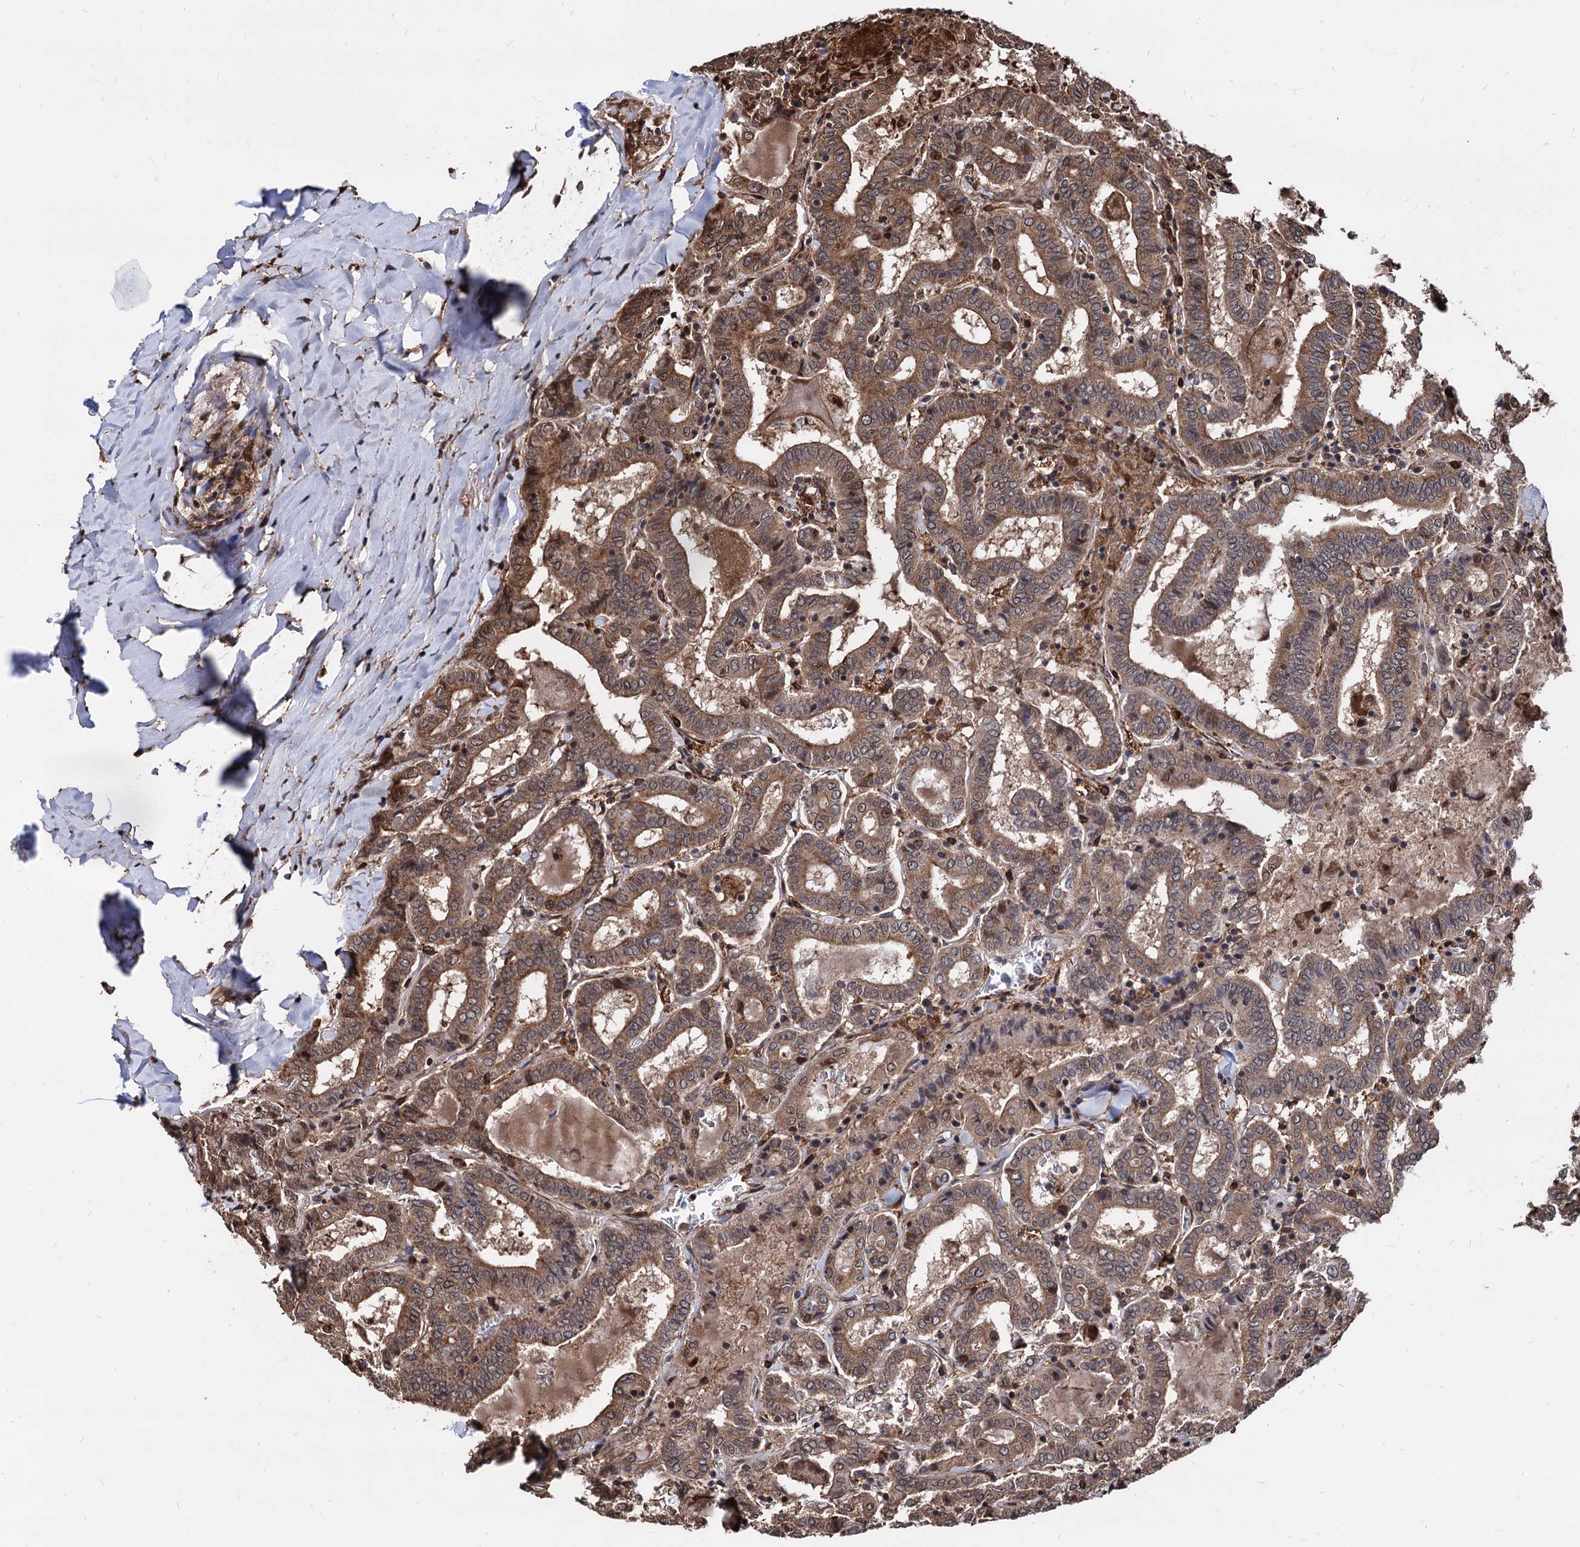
{"staining": {"intensity": "moderate", "quantity": ">75%", "location": "cytoplasmic/membranous"}, "tissue": "thyroid cancer", "cell_type": "Tumor cells", "image_type": "cancer", "snomed": [{"axis": "morphology", "description": "Papillary adenocarcinoma, NOS"}, {"axis": "topography", "description": "Thyroid gland"}], "caption": "A high-resolution micrograph shows immunohistochemistry staining of thyroid cancer (papillary adenocarcinoma), which demonstrates moderate cytoplasmic/membranous positivity in approximately >75% of tumor cells.", "gene": "ANKRD12", "patient": {"sex": "female", "age": 72}}